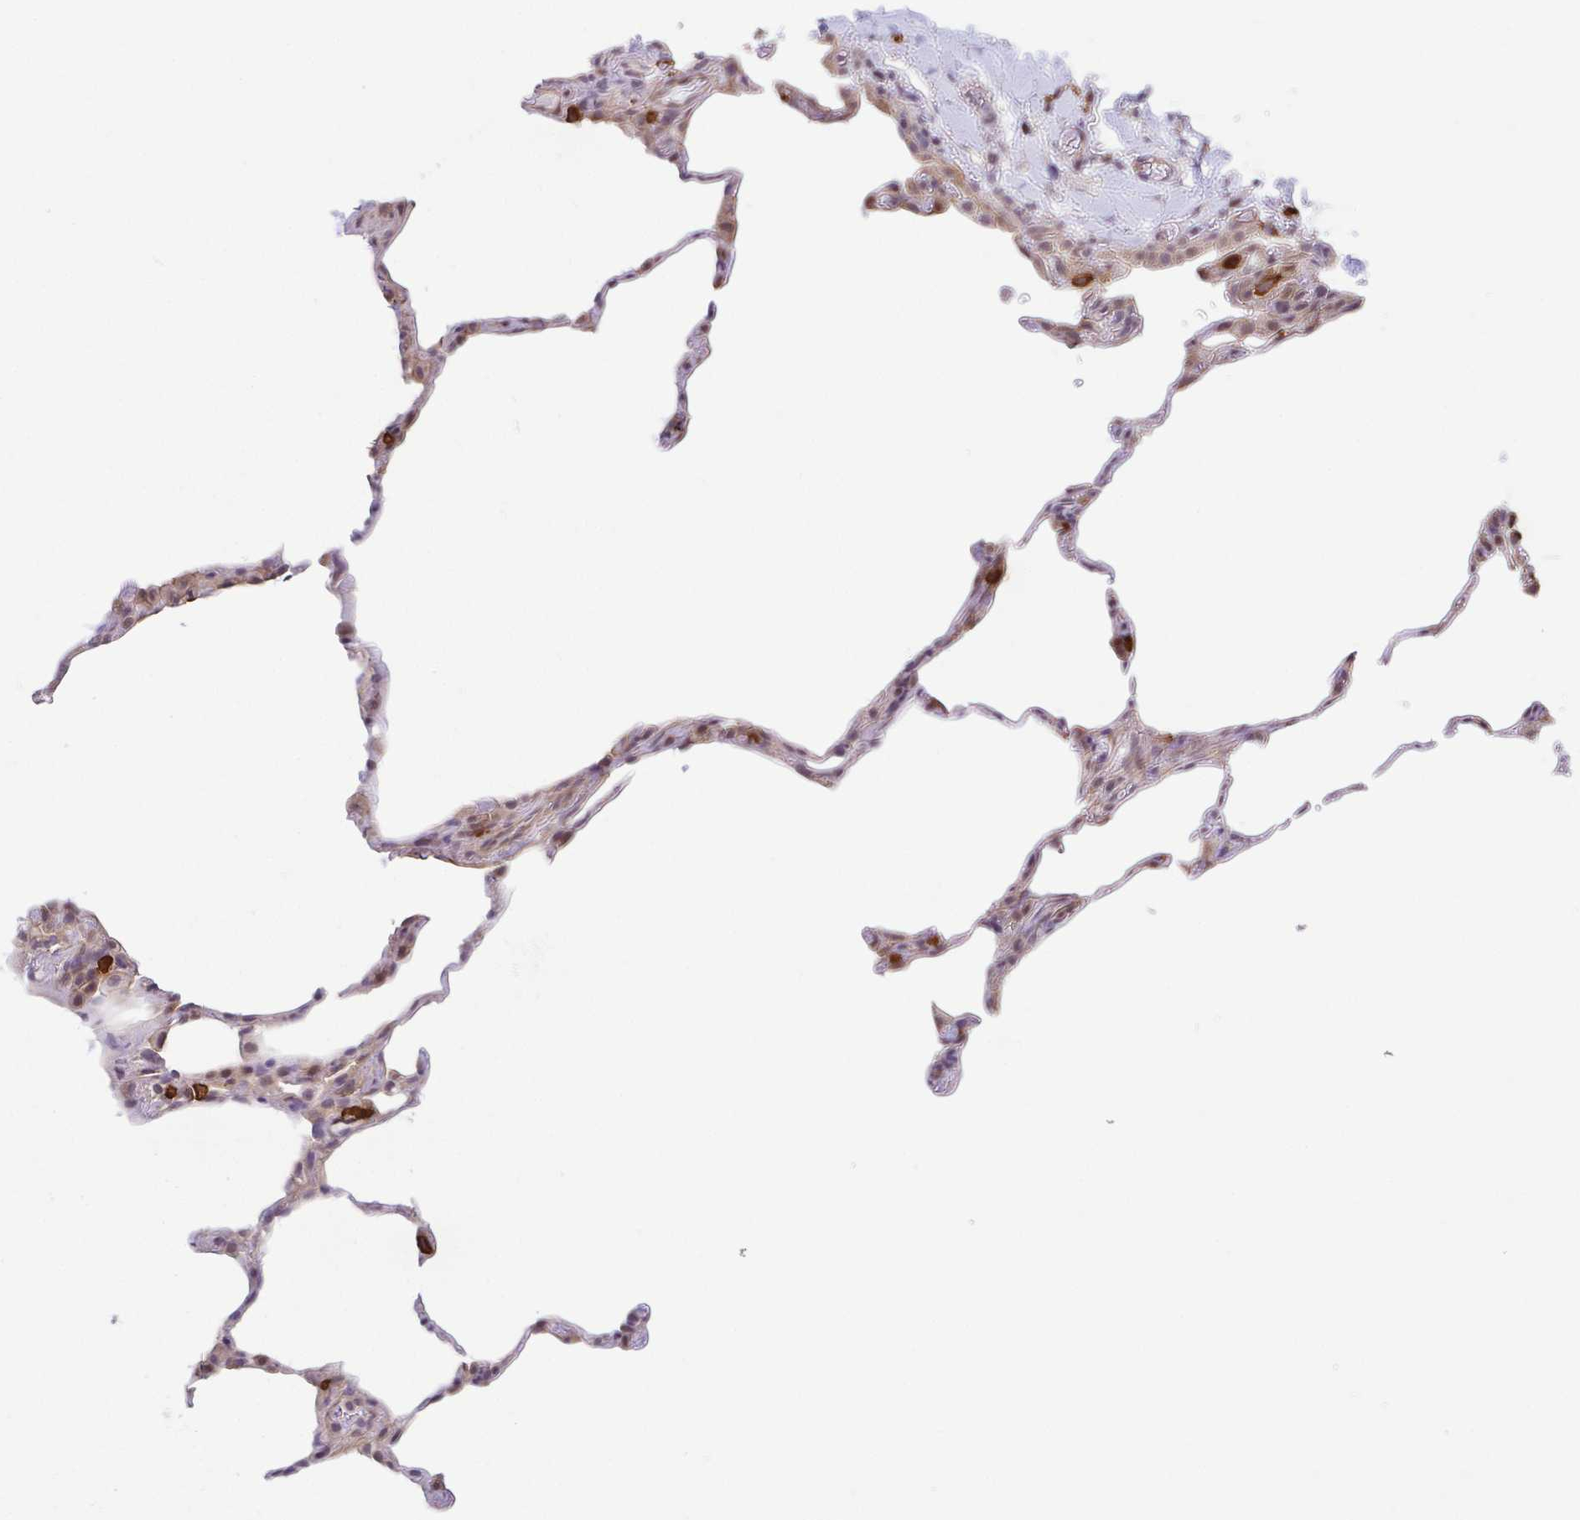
{"staining": {"intensity": "weak", "quantity": ">75%", "location": "cytoplasmic/membranous"}, "tissue": "lung", "cell_type": "Alveolar cells", "image_type": "normal", "snomed": [{"axis": "morphology", "description": "Normal tissue, NOS"}, {"axis": "topography", "description": "Lung"}], "caption": "Immunohistochemistry (DAB) staining of unremarkable human lung shows weak cytoplasmic/membranous protein expression in about >75% of alveolar cells.", "gene": "PREPL", "patient": {"sex": "female", "age": 57}}